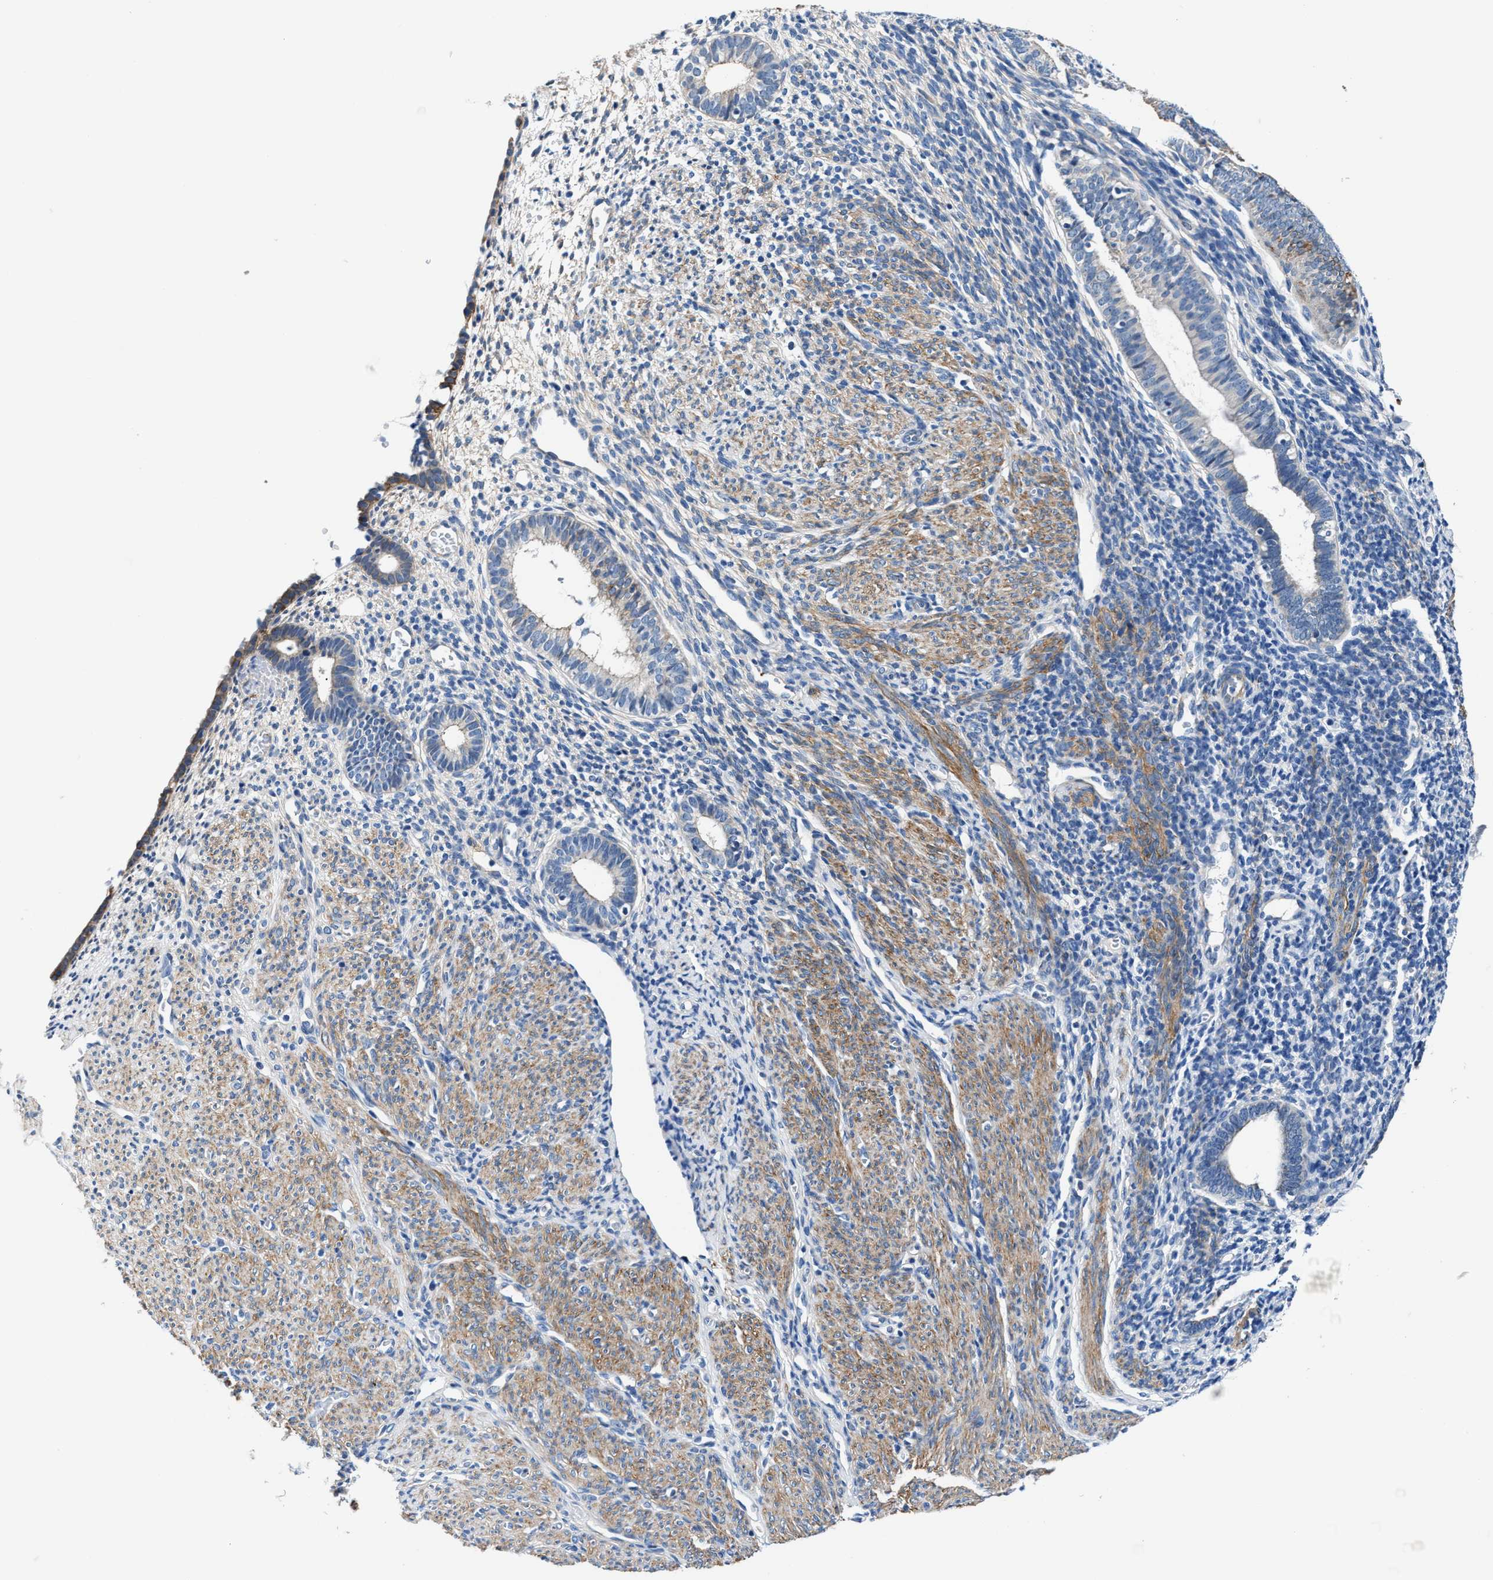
{"staining": {"intensity": "weak", "quantity": "<25%", "location": "cytoplasmic/membranous"}, "tissue": "endometrium", "cell_type": "Cells in endometrial stroma", "image_type": "normal", "snomed": [{"axis": "morphology", "description": "Normal tissue, NOS"}, {"axis": "morphology", "description": "Adenocarcinoma, NOS"}, {"axis": "topography", "description": "Endometrium"}], "caption": "A micrograph of human endometrium is negative for staining in cells in endometrial stroma. (DAB (3,3'-diaminobenzidine) IHC visualized using brightfield microscopy, high magnification).", "gene": "PARG", "patient": {"sex": "female", "age": 57}}